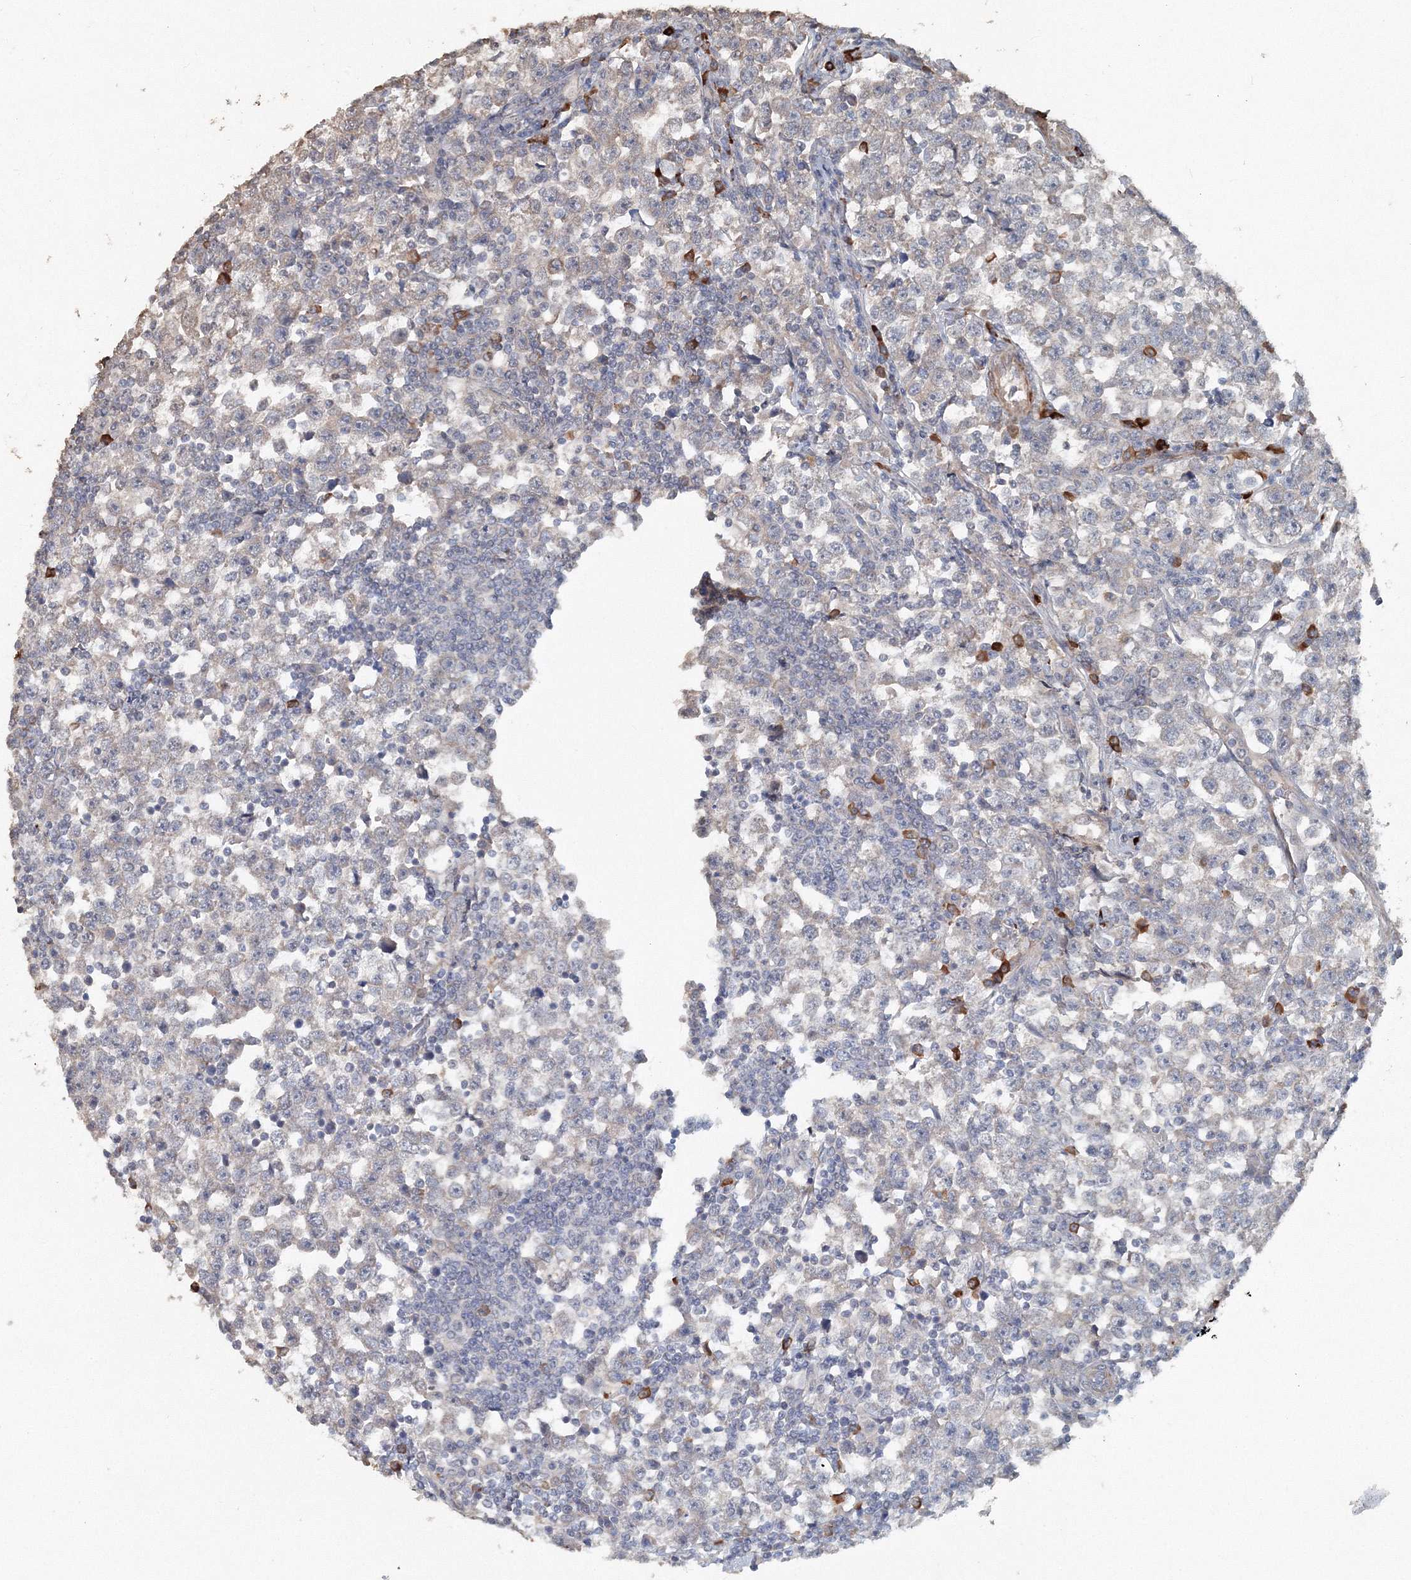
{"staining": {"intensity": "negative", "quantity": "none", "location": "none"}, "tissue": "testis cancer", "cell_type": "Tumor cells", "image_type": "cancer", "snomed": [{"axis": "morphology", "description": "Normal tissue, NOS"}, {"axis": "morphology", "description": "Seminoma, NOS"}, {"axis": "topography", "description": "Testis"}], "caption": "A high-resolution image shows immunohistochemistry staining of testis cancer, which reveals no significant expression in tumor cells.", "gene": "NALF2", "patient": {"sex": "male", "age": 43}}